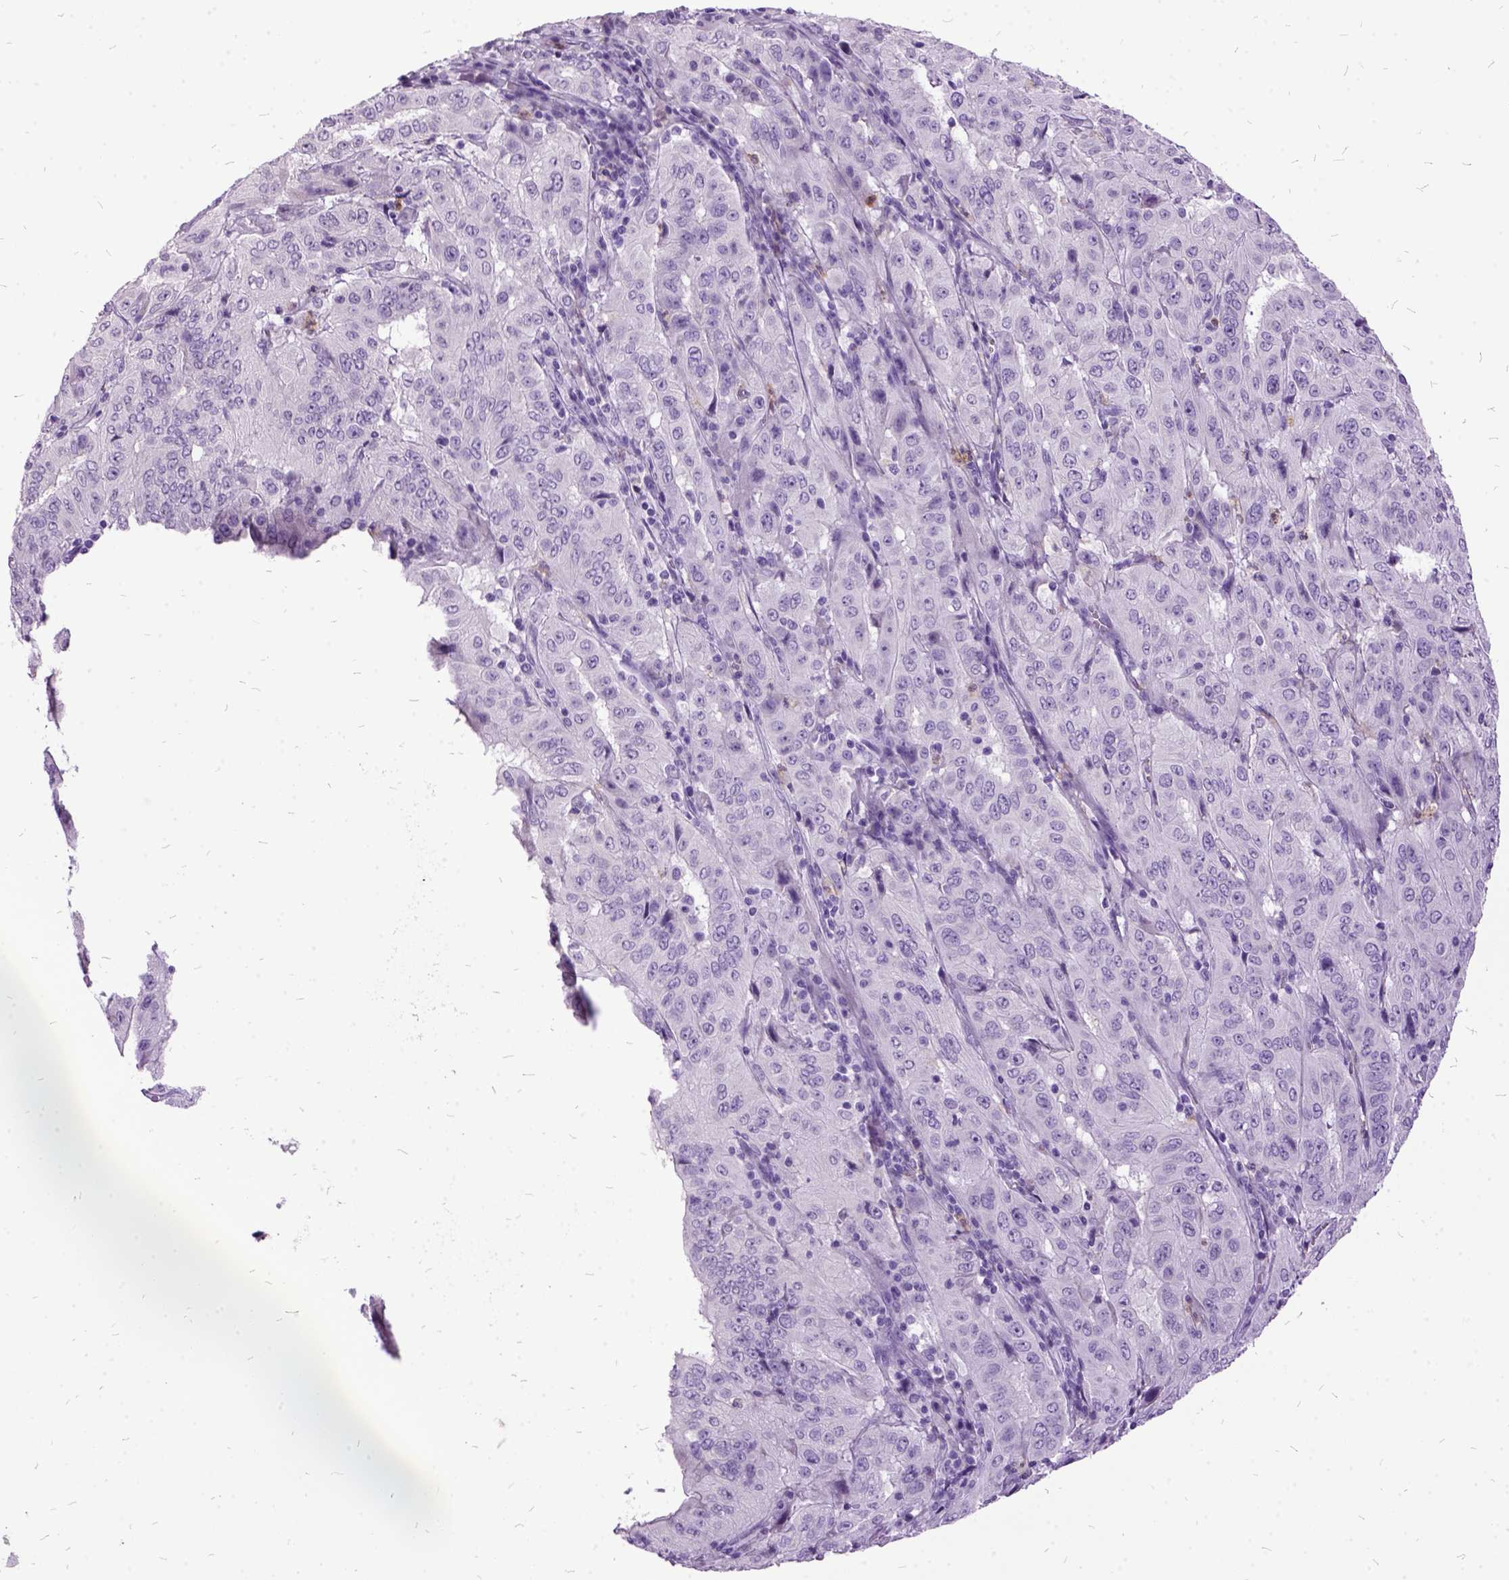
{"staining": {"intensity": "negative", "quantity": "none", "location": "none"}, "tissue": "pancreatic cancer", "cell_type": "Tumor cells", "image_type": "cancer", "snomed": [{"axis": "morphology", "description": "Adenocarcinoma, NOS"}, {"axis": "topography", "description": "Pancreas"}], "caption": "This is an immunohistochemistry (IHC) photomicrograph of adenocarcinoma (pancreatic). There is no staining in tumor cells.", "gene": "MME", "patient": {"sex": "male", "age": 63}}